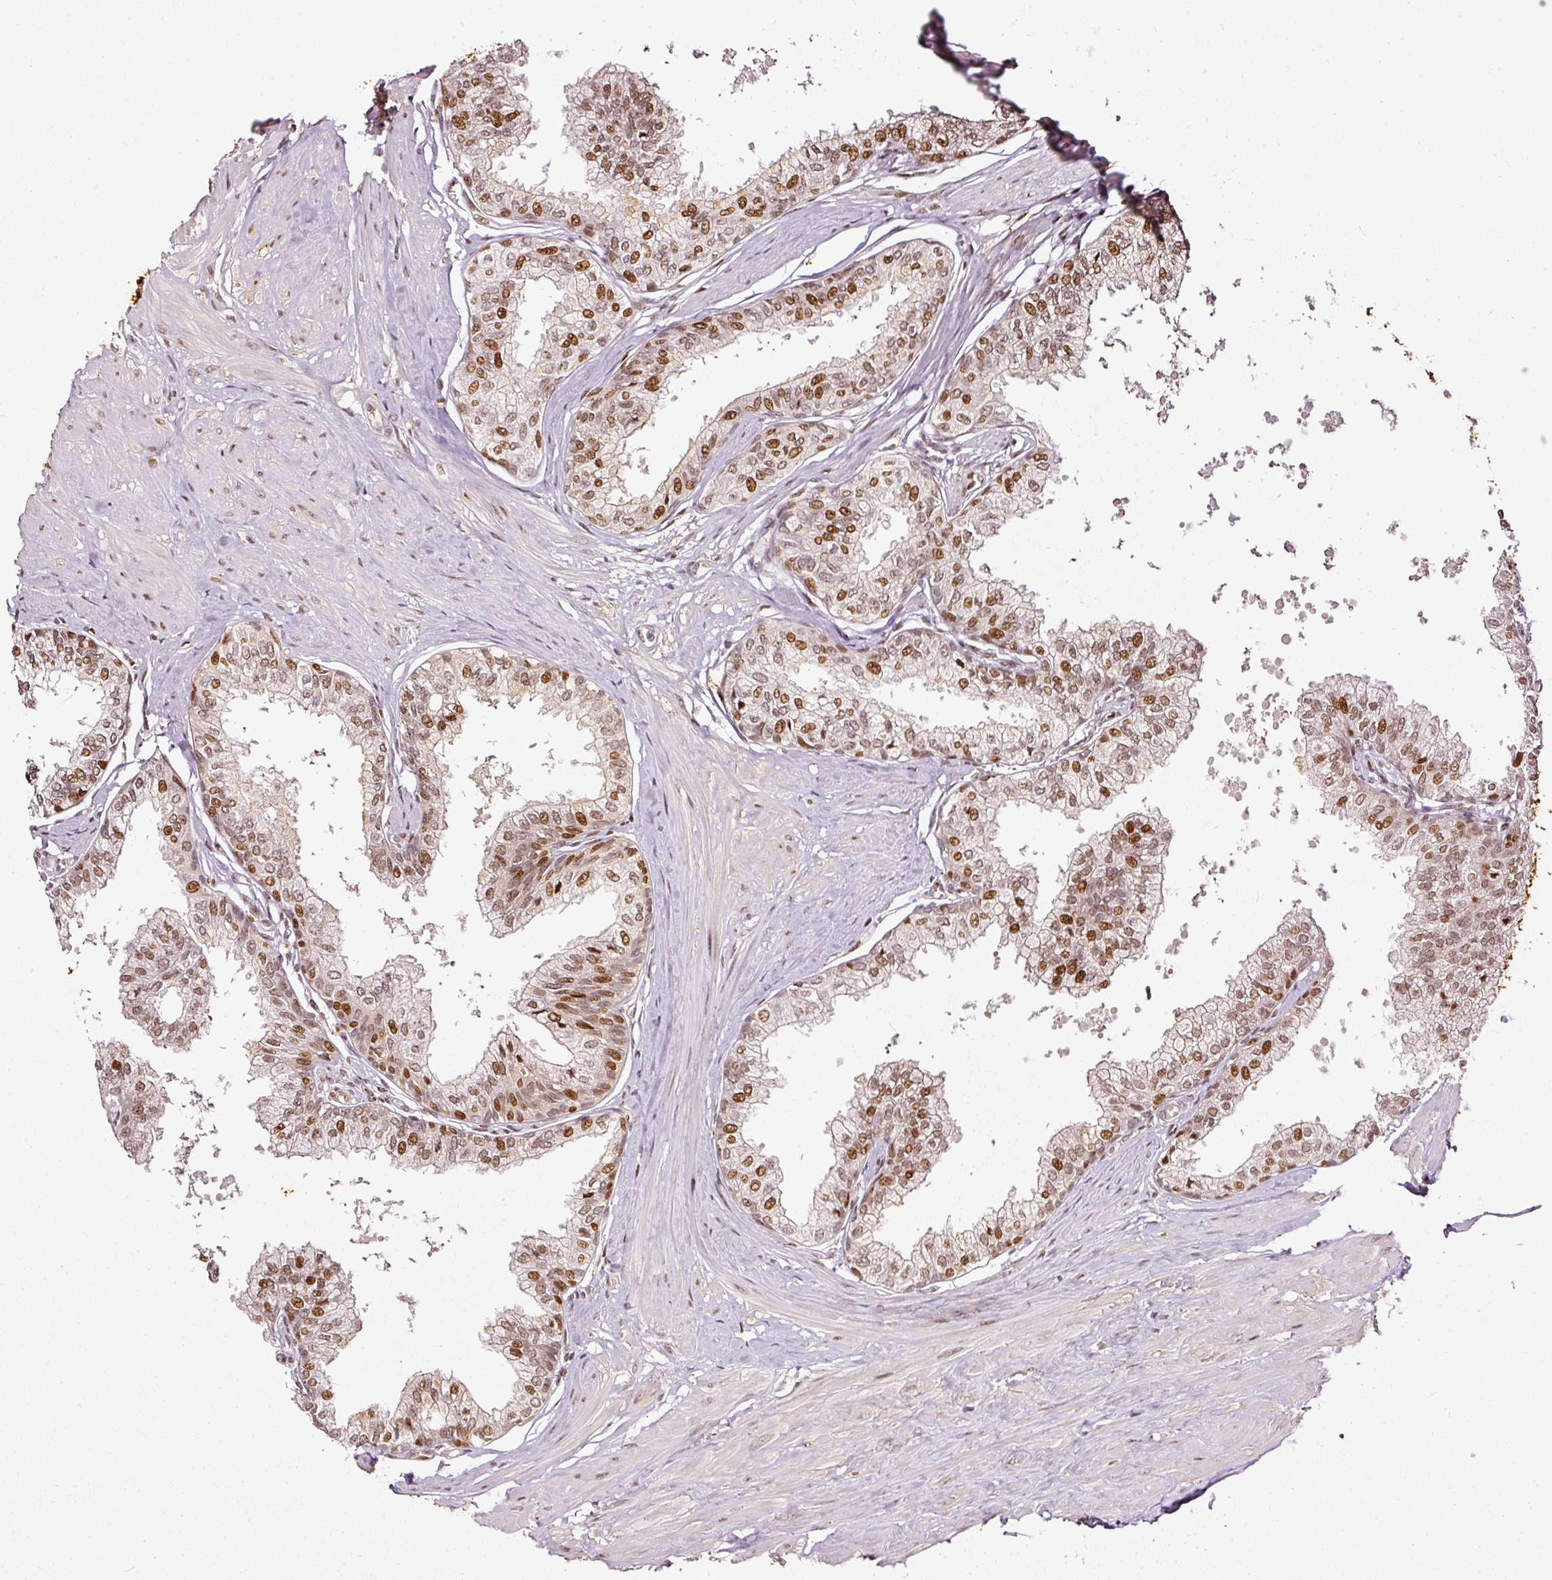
{"staining": {"intensity": "strong", "quantity": ">75%", "location": "cytoplasmic/membranous,nuclear"}, "tissue": "seminal vesicle", "cell_type": "Glandular cells", "image_type": "normal", "snomed": [{"axis": "morphology", "description": "Normal tissue, NOS"}, {"axis": "topography", "description": "Prostate"}, {"axis": "topography", "description": "Seminal veicle"}], "caption": "Protein expression analysis of unremarkable human seminal vesicle reveals strong cytoplasmic/membranous,nuclear staining in approximately >75% of glandular cells.", "gene": "ZNF778", "patient": {"sex": "male", "age": 60}}